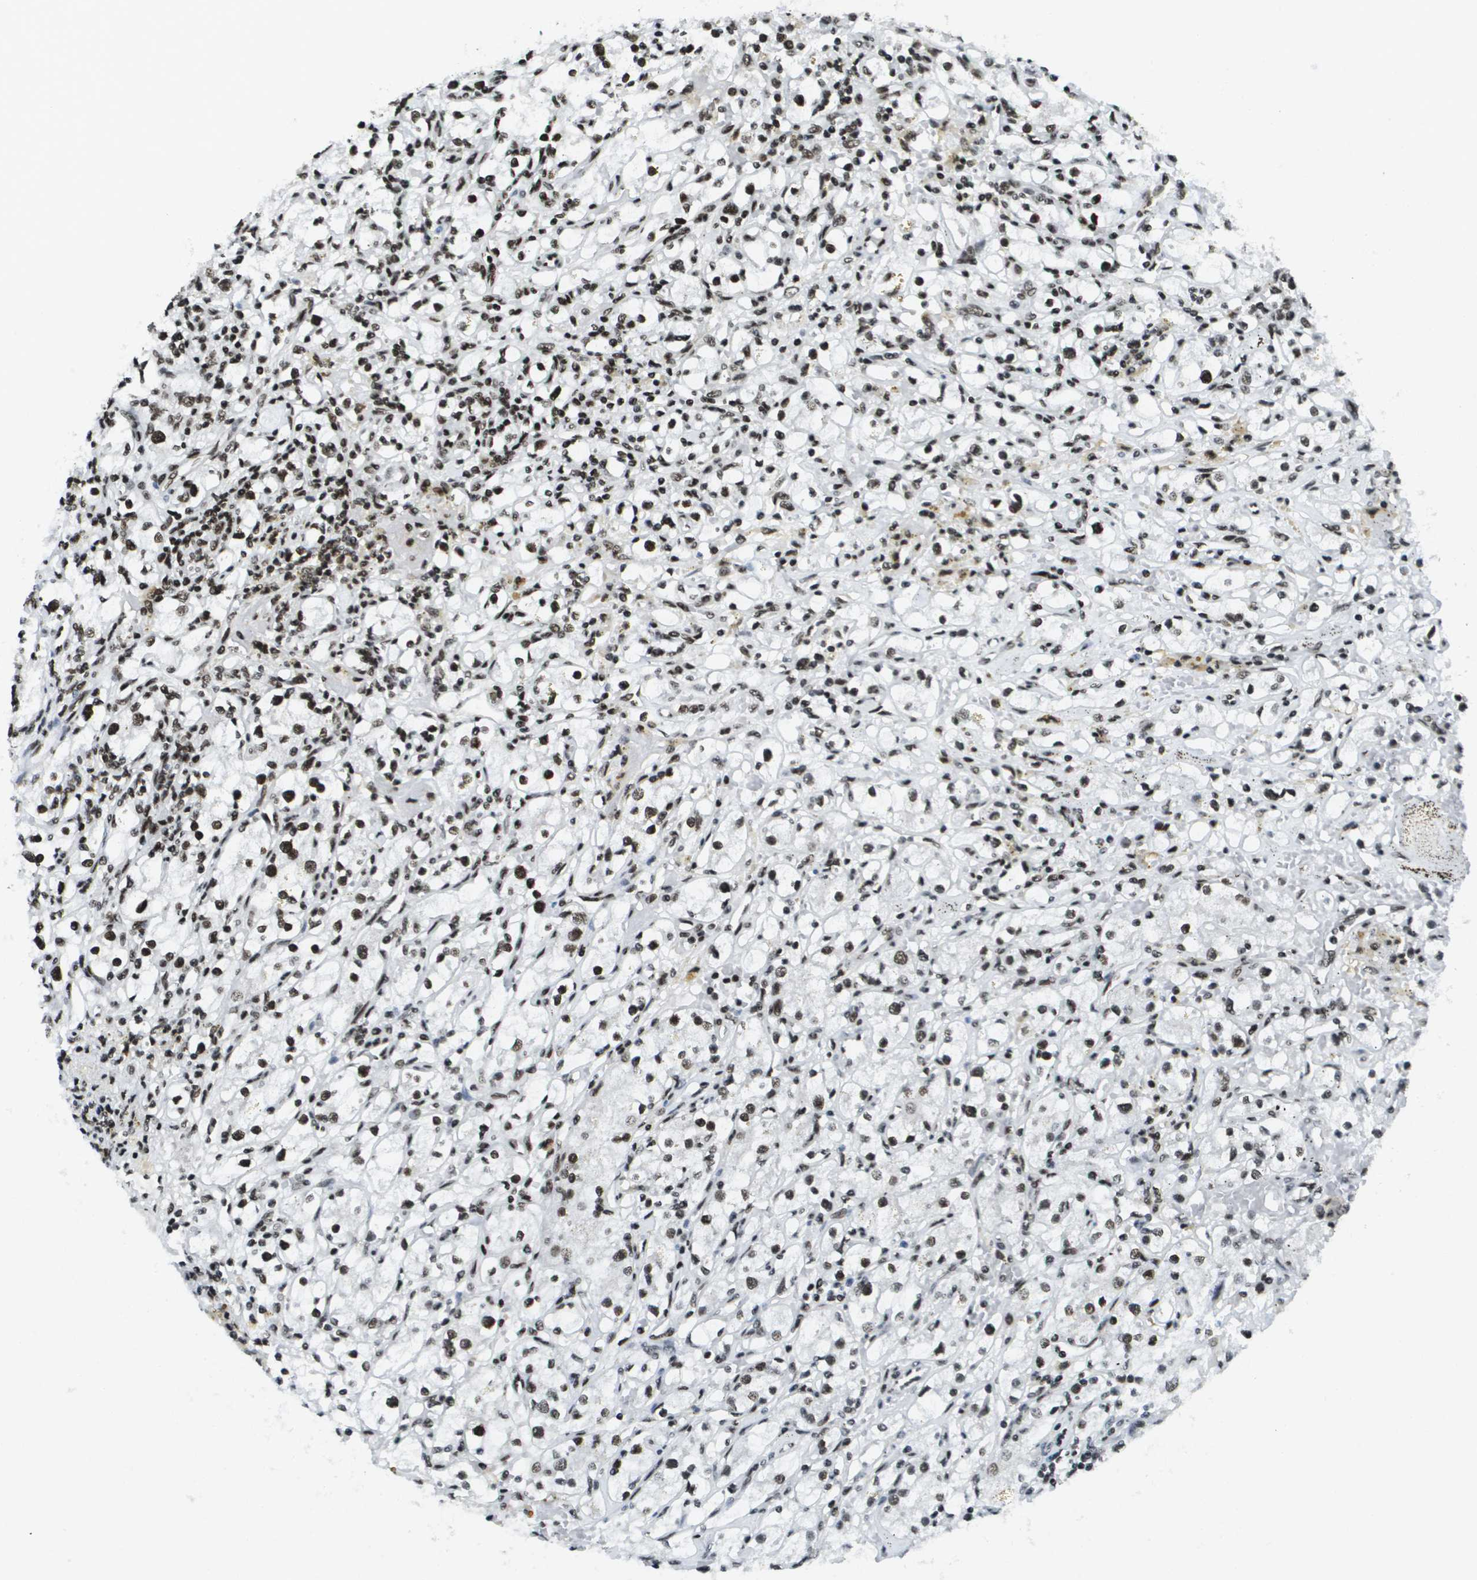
{"staining": {"intensity": "moderate", "quantity": ">75%", "location": "nuclear"}, "tissue": "renal cancer", "cell_type": "Tumor cells", "image_type": "cancer", "snomed": [{"axis": "morphology", "description": "Adenocarcinoma, NOS"}, {"axis": "topography", "description": "Kidney"}], "caption": "Tumor cells exhibit moderate nuclear expression in approximately >75% of cells in renal cancer.", "gene": "GLYR1", "patient": {"sex": "male", "age": 56}}